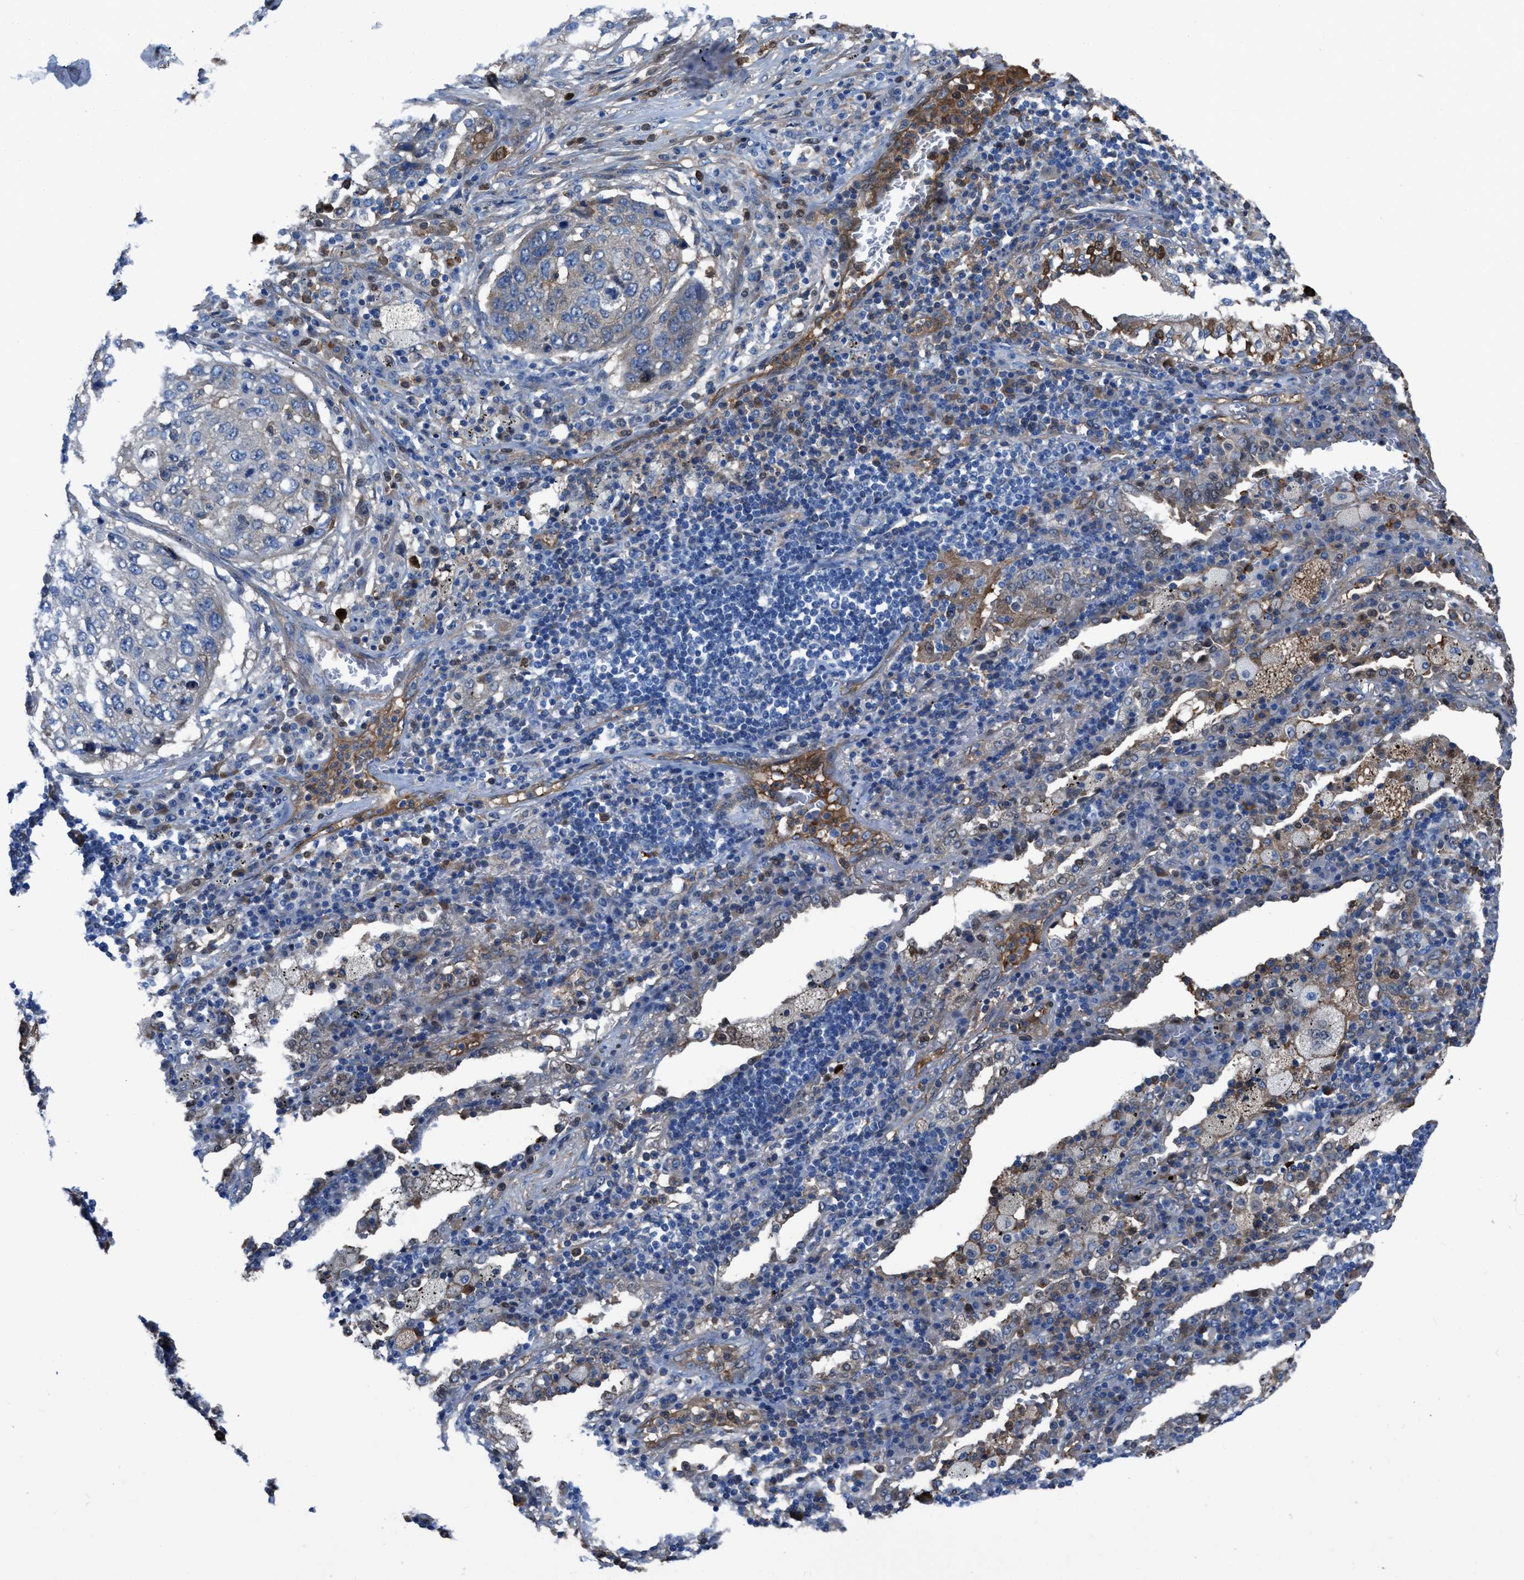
{"staining": {"intensity": "negative", "quantity": "none", "location": "none"}, "tissue": "lung cancer", "cell_type": "Tumor cells", "image_type": "cancer", "snomed": [{"axis": "morphology", "description": "Squamous cell carcinoma, NOS"}, {"axis": "topography", "description": "Lung"}], "caption": "This is a image of immunohistochemistry staining of lung cancer (squamous cell carcinoma), which shows no staining in tumor cells.", "gene": "TRIOBP", "patient": {"sex": "female", "age": 63}}